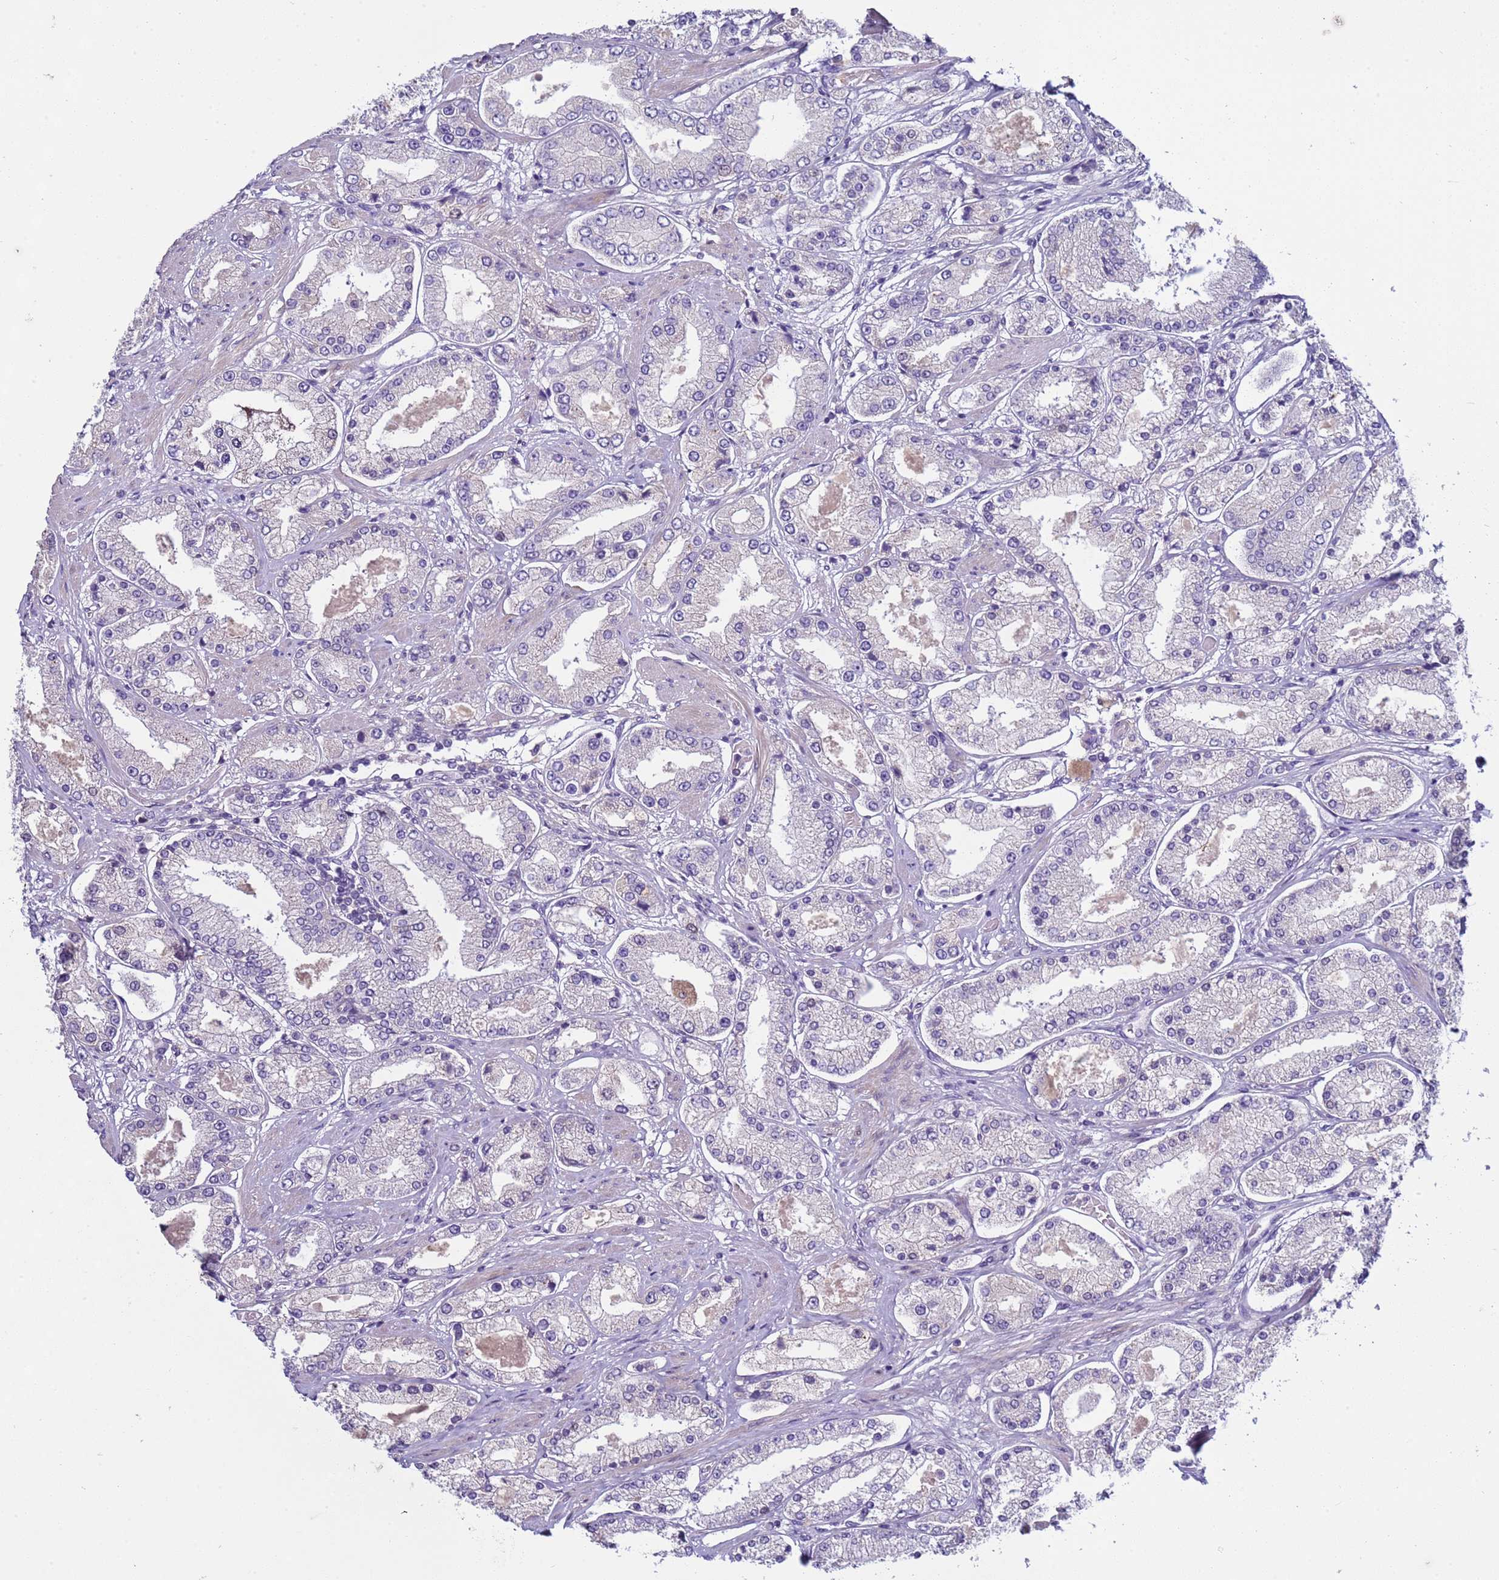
{"staining": {"intensity": "negative", "quantity": "none", "location": "none"}, "tissue": "prostate cancer", "cell_type": "Tumor cells", "image_type": "cancer", "snomed": [{"axis": "morphology", "description": "Adenocarcinoma, High grade"}, {"axis": "topography", "description": "Prostate"}], "caption": "High magnification brightfield microscopy of prostate adenocarcinoma (high-grade) stained with DAB (brown) and counterstained with hematoxylin (blue): tumor cells show no significant staining. (DAB immunohistochemistry (IHC) visualized using brightfield microscopy, high magnification).", "gene": "TRIM51", "patient": {"sex": "male", "age": 69}}